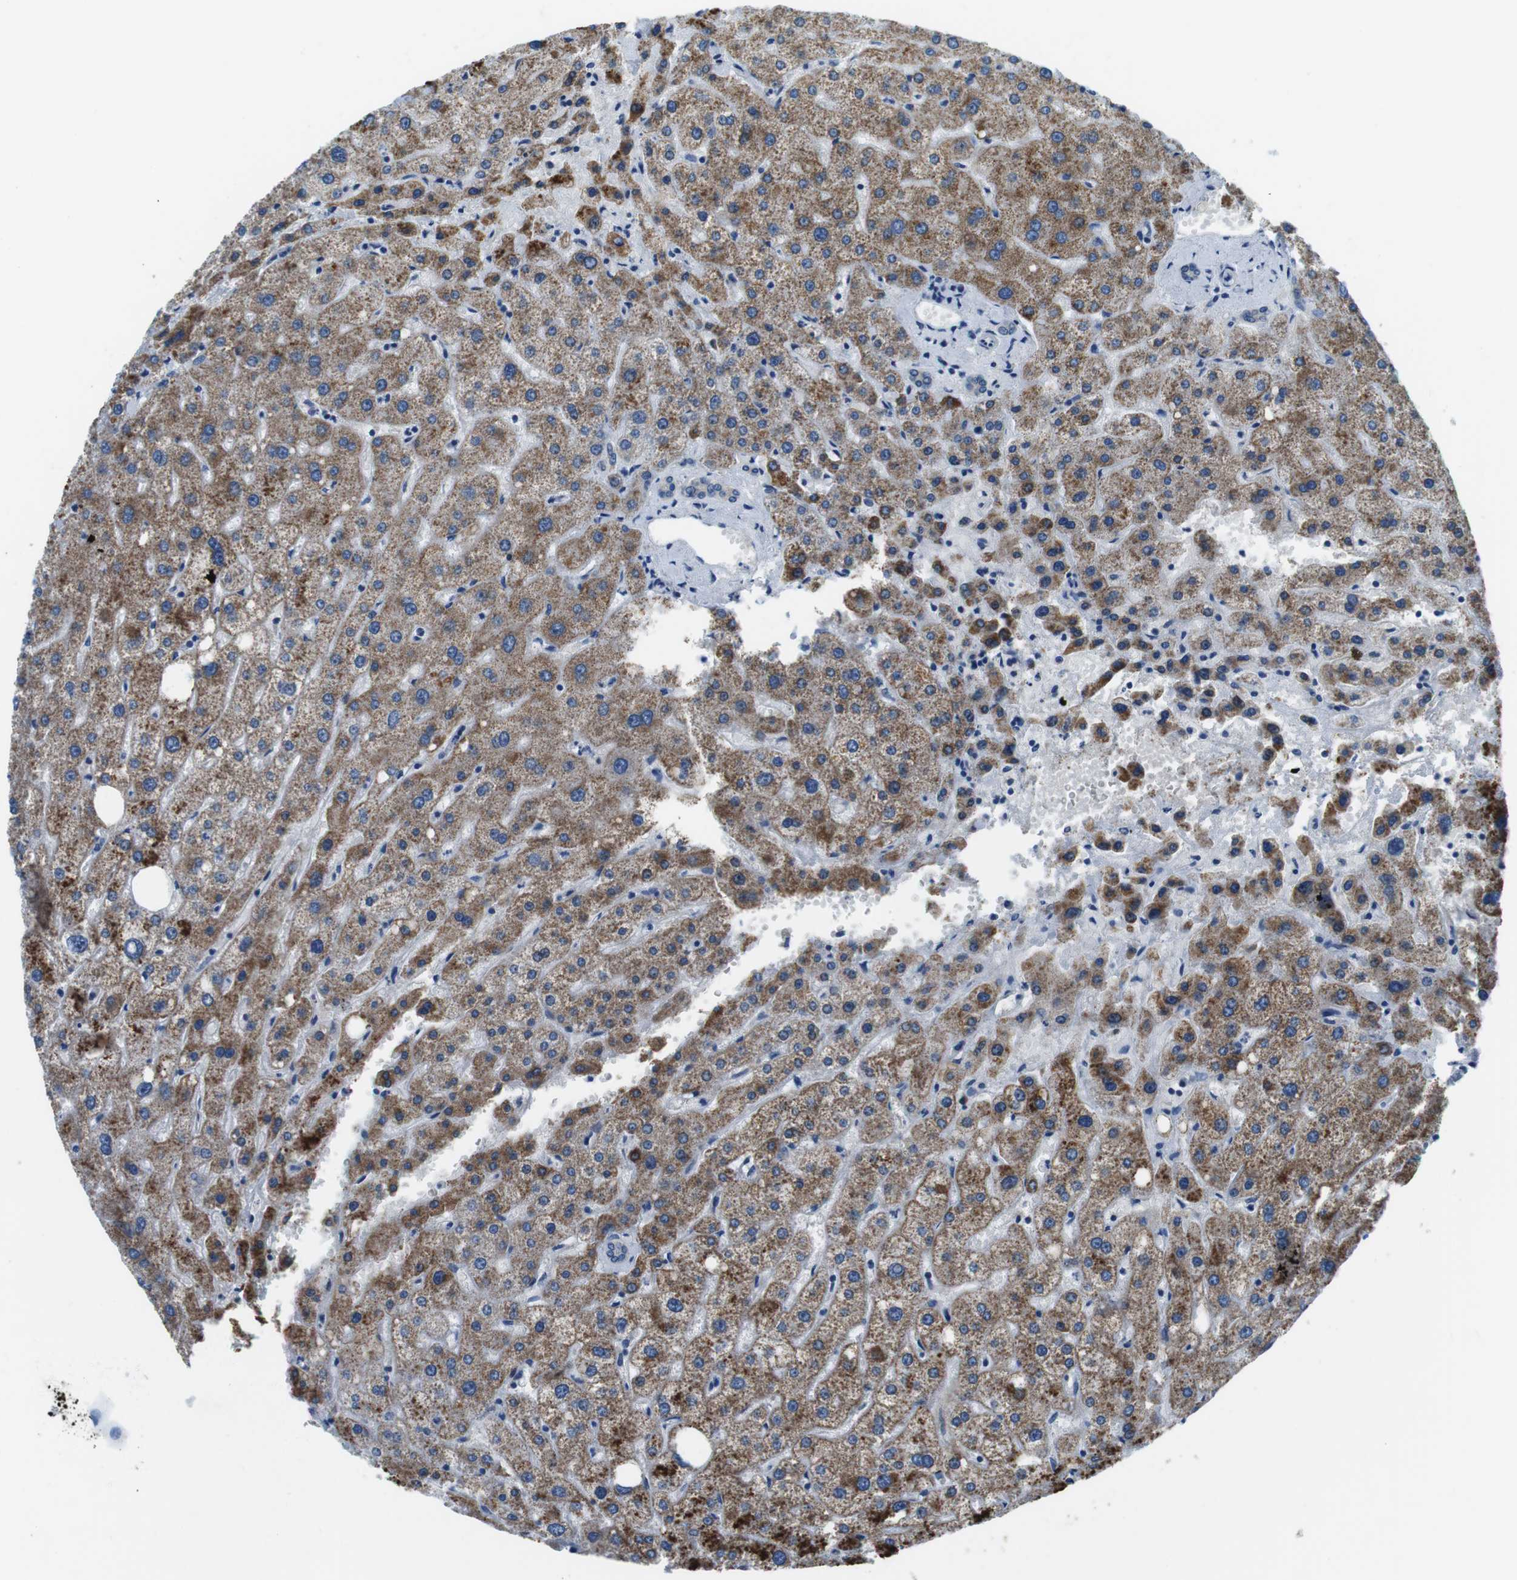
{"staining": {"intensity": "negative", "quantity": "none", "location": "none"}, "tissue": "liver", "cell_type": "Cholangiocytes", "image_type": "normal", "snomed": [{"axis": "morphology", "description": "Normal tissue, NOS"}, {"axis": "topography", "description": "Liver"}], "caption": "Immunohistochemistry (IHC) of normal human liver shows no expression in cholangiocytes.", "gene": "DENND4C", "patient": {"sex": "male", "age": 73}}